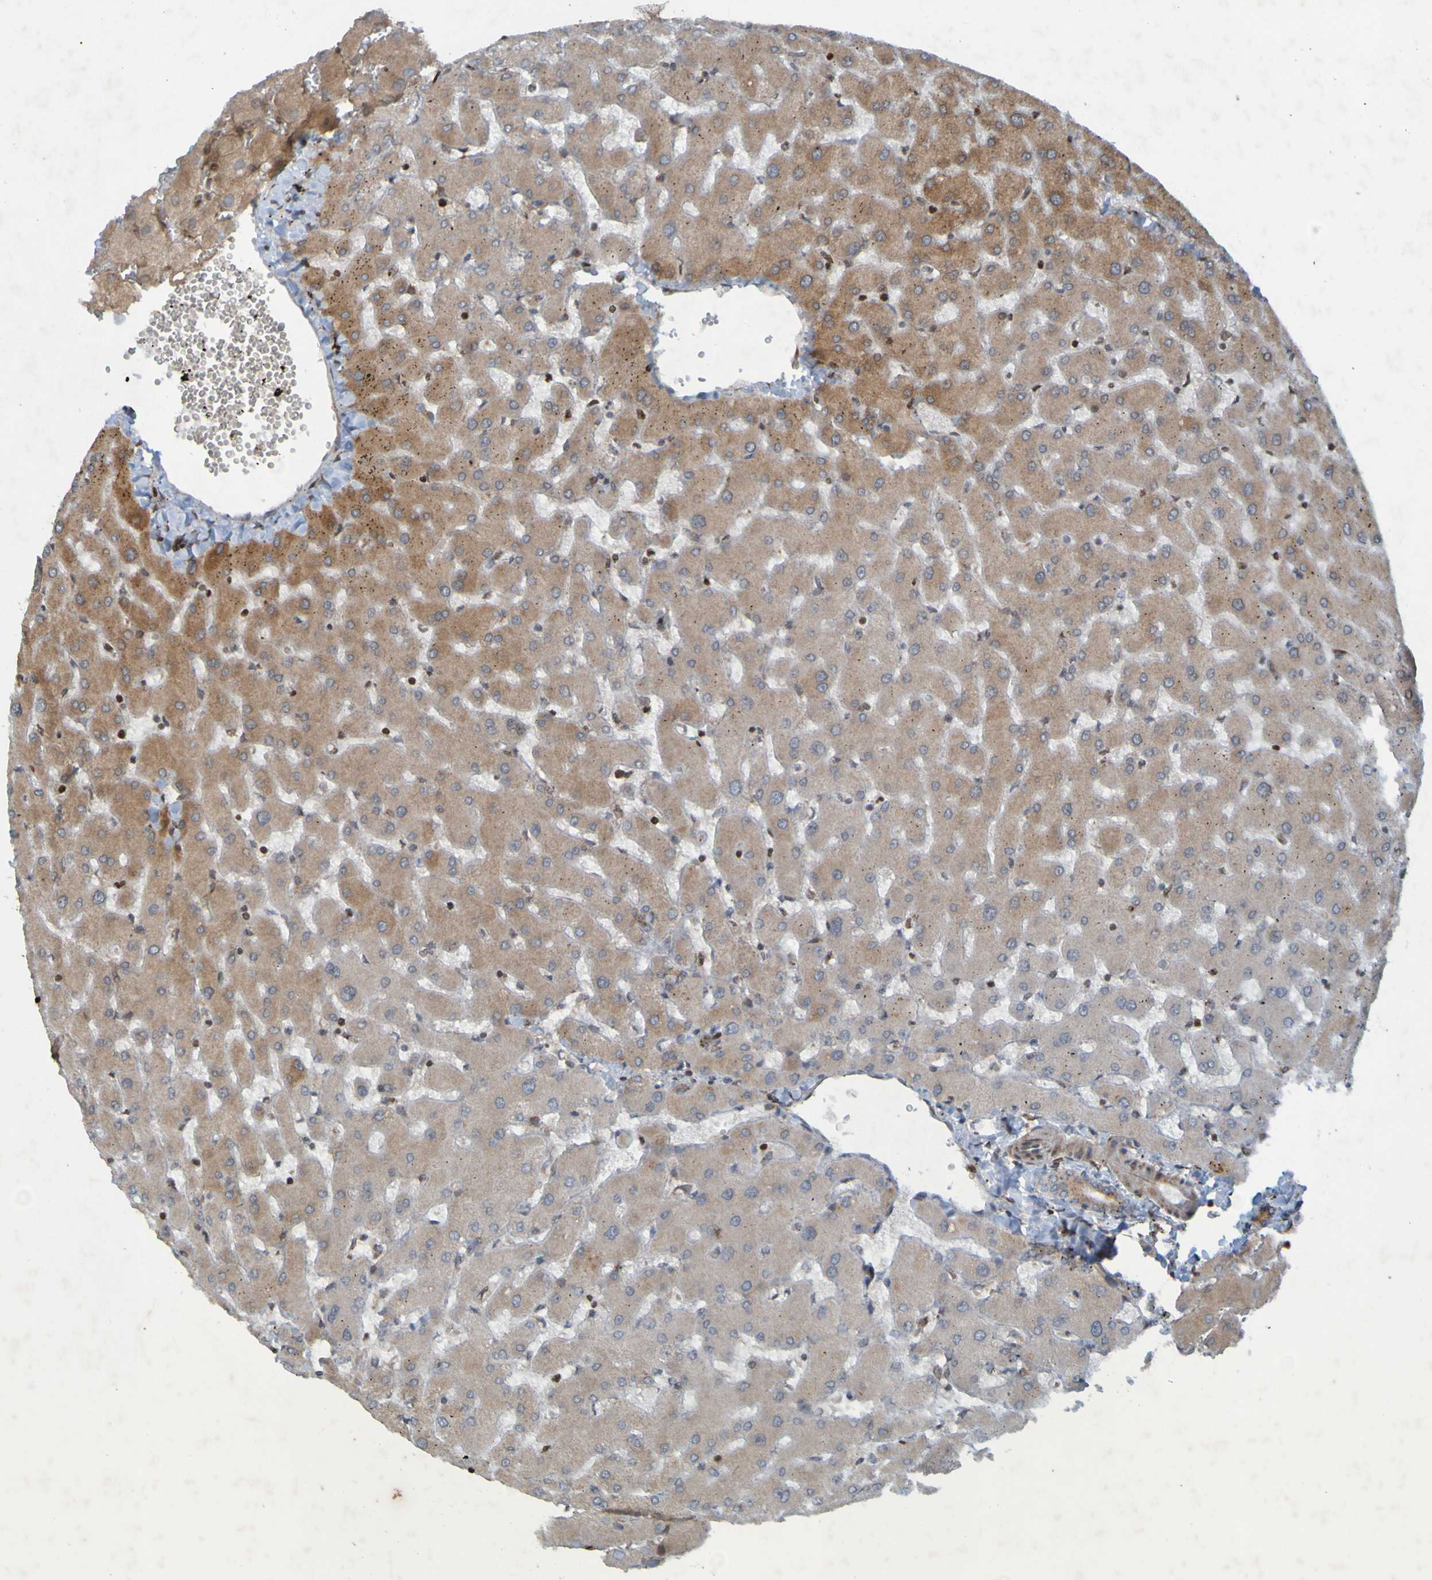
{"staining": {"intensity": "moderate", "quantity": ">75%", "location": "cytoplasmic/membranous"}, "tissue": "liver", "cell_type": "Cholangiocytes", "image_type": "normal", "snomed": [{"axis": "morphology", "description": "Normal tissue, NOS"}, {"axis": "topography", "description": "Liver"}], "caption": "Cholangiocytes show moderate cytoplasmic/membranous positivity in approximately >75% of cells in normal liver. Nuclei are stained in blue.", "gene": "GUCY1A1", "patient": {"sex": "female", "age": 63}}